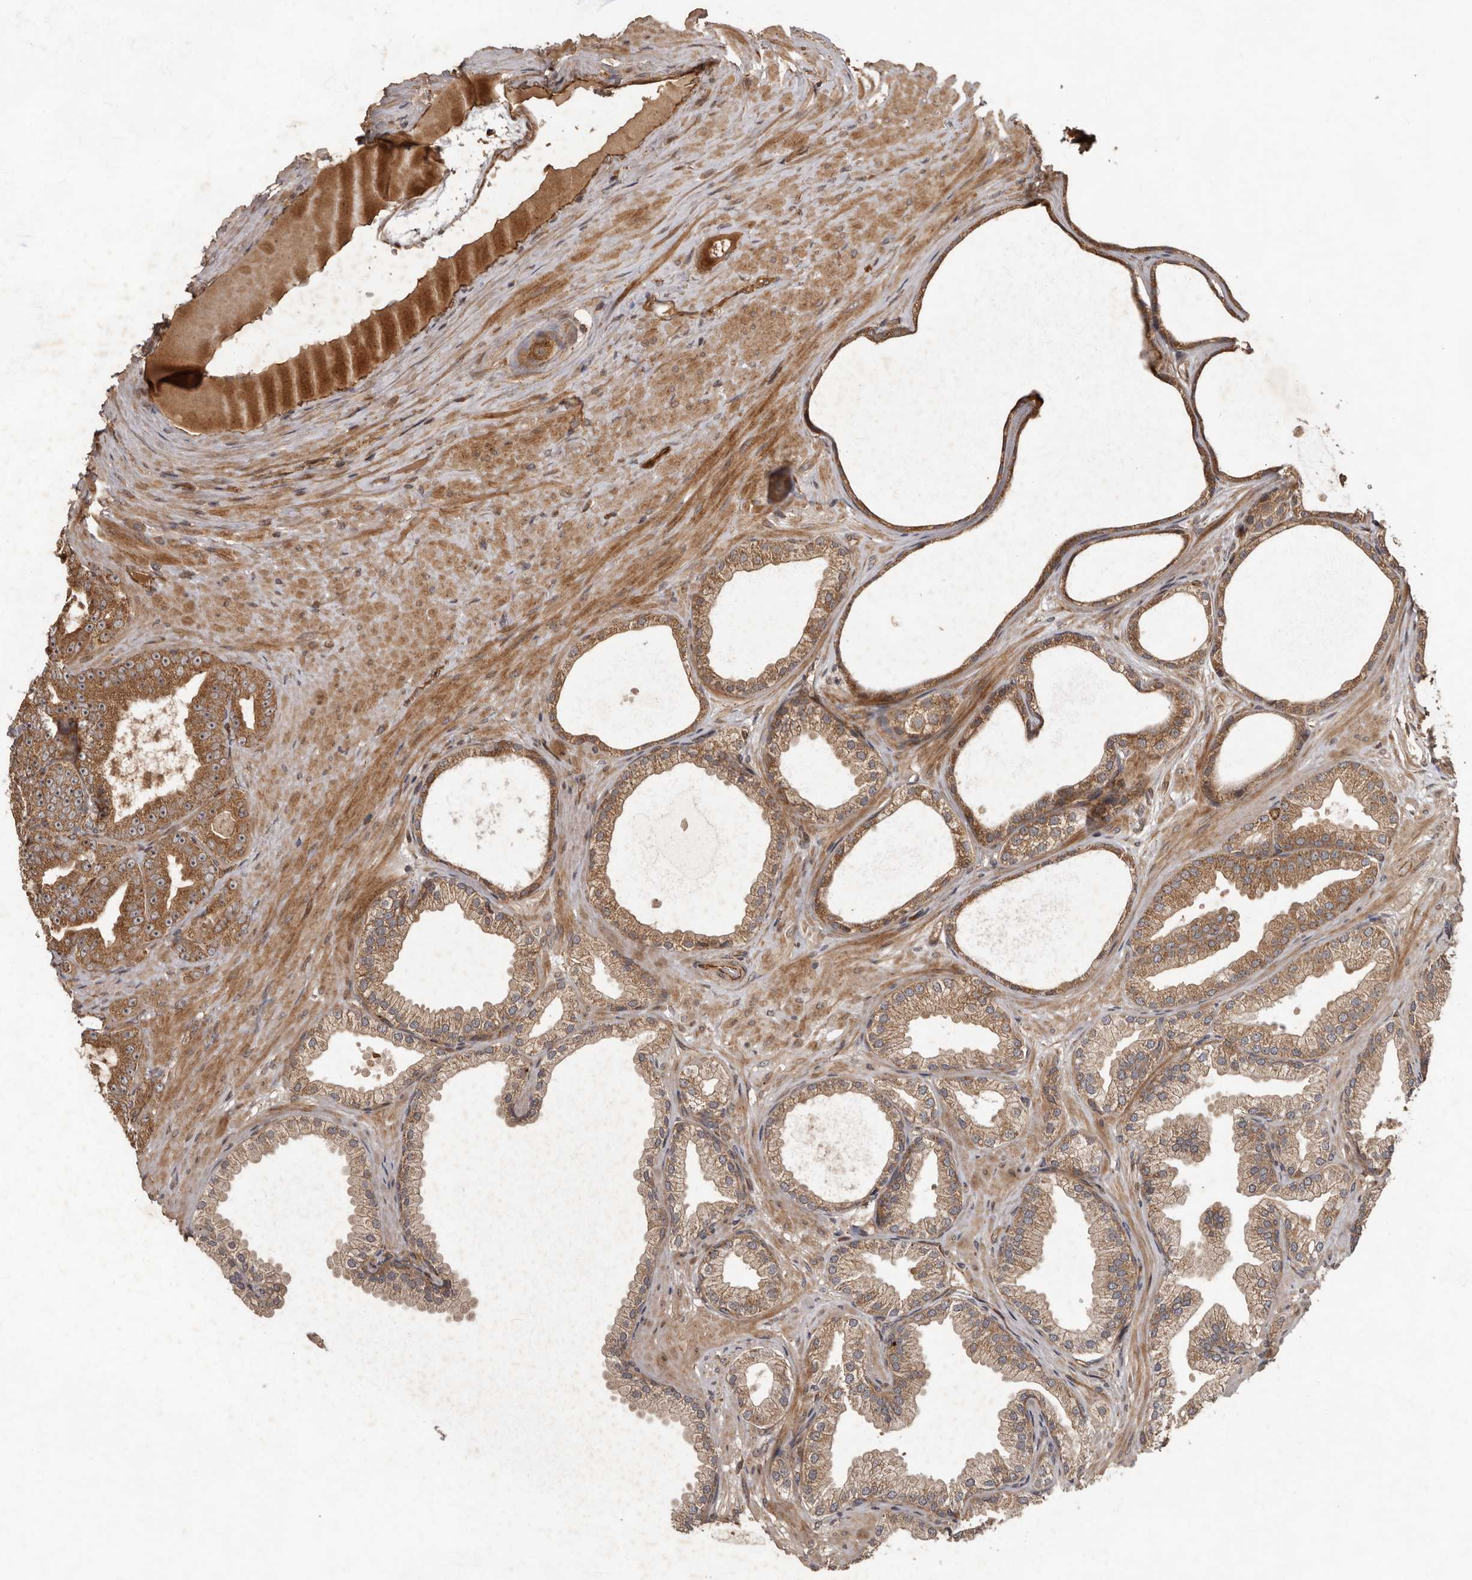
{"staining": {"intensity": "weak", "quantity": ">75%", "location": "cytoplasmic/membranous"}, "tissue": "prostate cancer", "cell_type": "Tumor cells", "image_type": "cancer", "snomed": [{"axis": "morphology", "description": "Adenocarcinoma, Low grade"}, {"axis": "topography", "description": "Prostate"}], "caption": "A micrograph showing weak cytoplasmic/membranous positivity in about >75% of tumor cells in prostate cancer (low-grade adenocarcinoma), as visualized by brown immunohistochemical staining.", "gene": "STK36", "patient": {"sex": "male", "age": 63}}